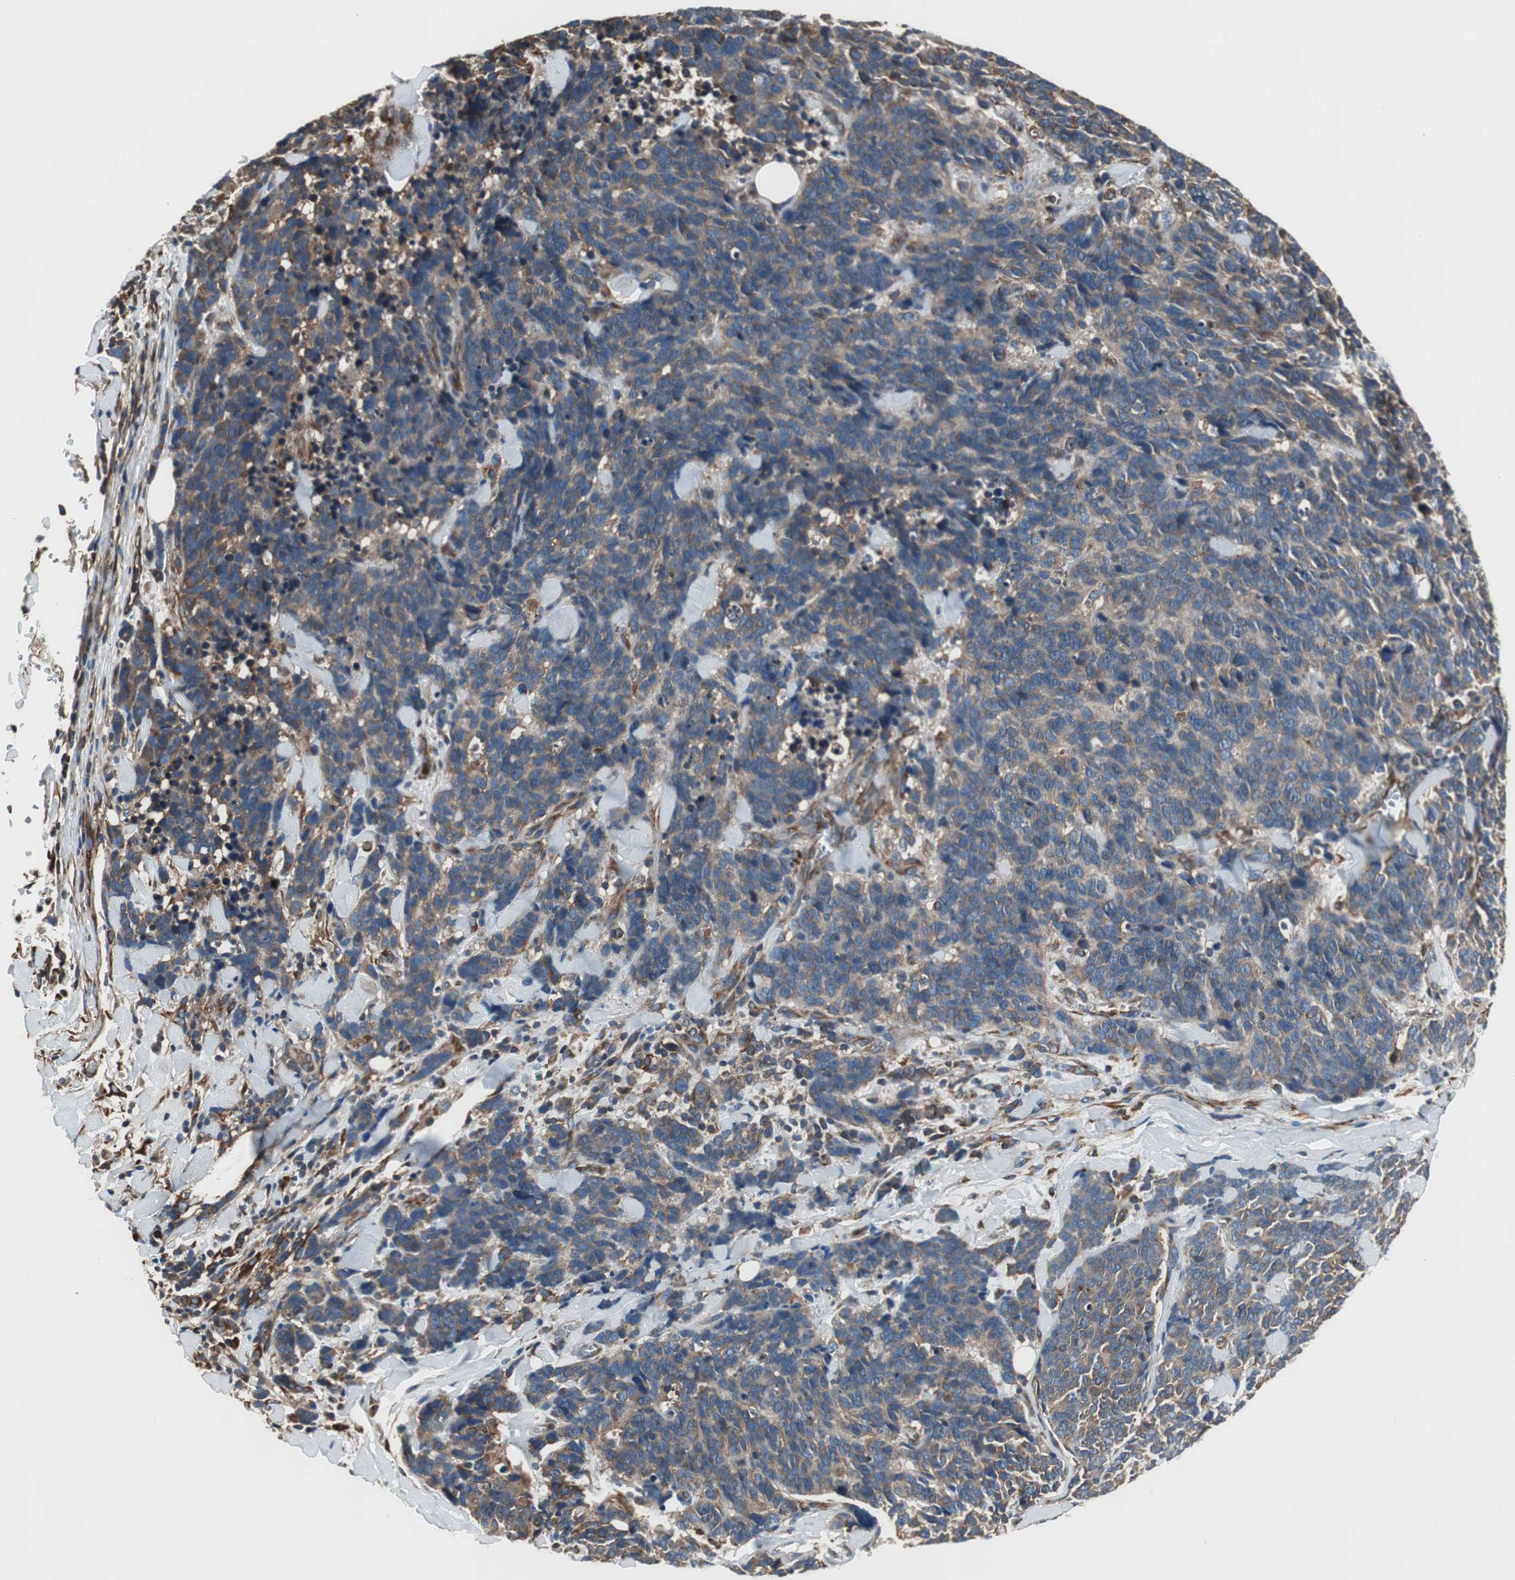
{"staining": {"intensity": "moderate", "quantity": ">75%", "location": "cytoplasmic/membranous"}, "tissue": "lung cancer", "cell_type": "Tumor cells", "image_type": "cancer", "snomed": [{"axis": "morphology", "description": "Neoplasm, malignant, NOS"}, {"axis": "topography", "description": "Lung"}], "caption": "This is an image of immunohistochemistry (IHC) staining of lung cancer, which shows moderate staining in the cytoplasmic/membranous of tumor cells.", "gene": "ACTN1", "patient": {"sex": "female", "age": 58}}